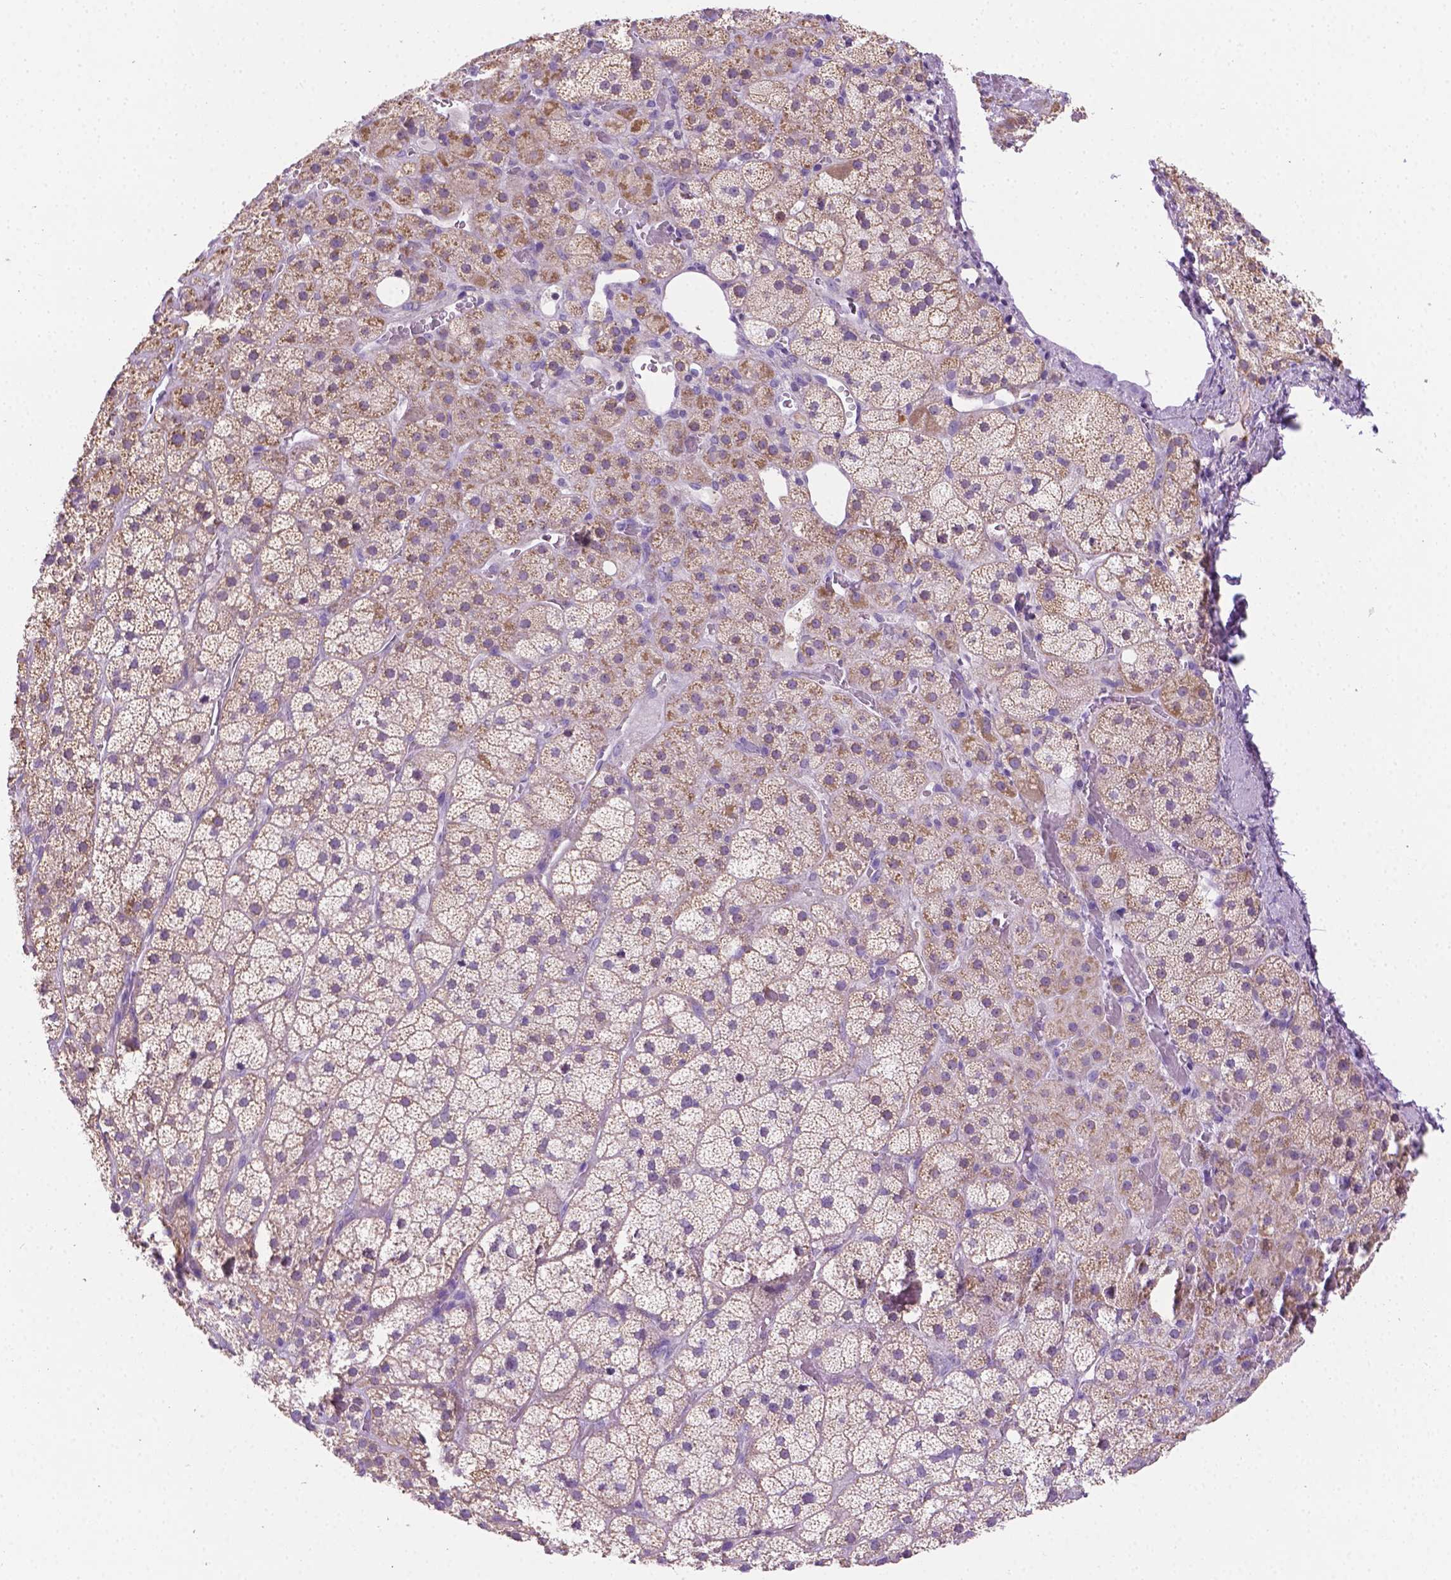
{"staining": {"intensity": "moderate", "quantity": "<25%", "location": "cytoplasmic/membranous"}, "tissue": "adrenal gland", "cell_type": "Glandular cells", "image_type": "normal", "snomed": [{"axis": "morphology", "description": "Normal tissue, NOS"}, {"axis": "topography", "description": "Adrenal gland"}], "caption": "Immunohistochemical staining of benign adrenal gland demonstrates low levels of moderate cytoplasmic/membranous expression in about <25% of glandular cells.", "gene": "CSPG5", "patient": {"sex": "male", "age": 57}}